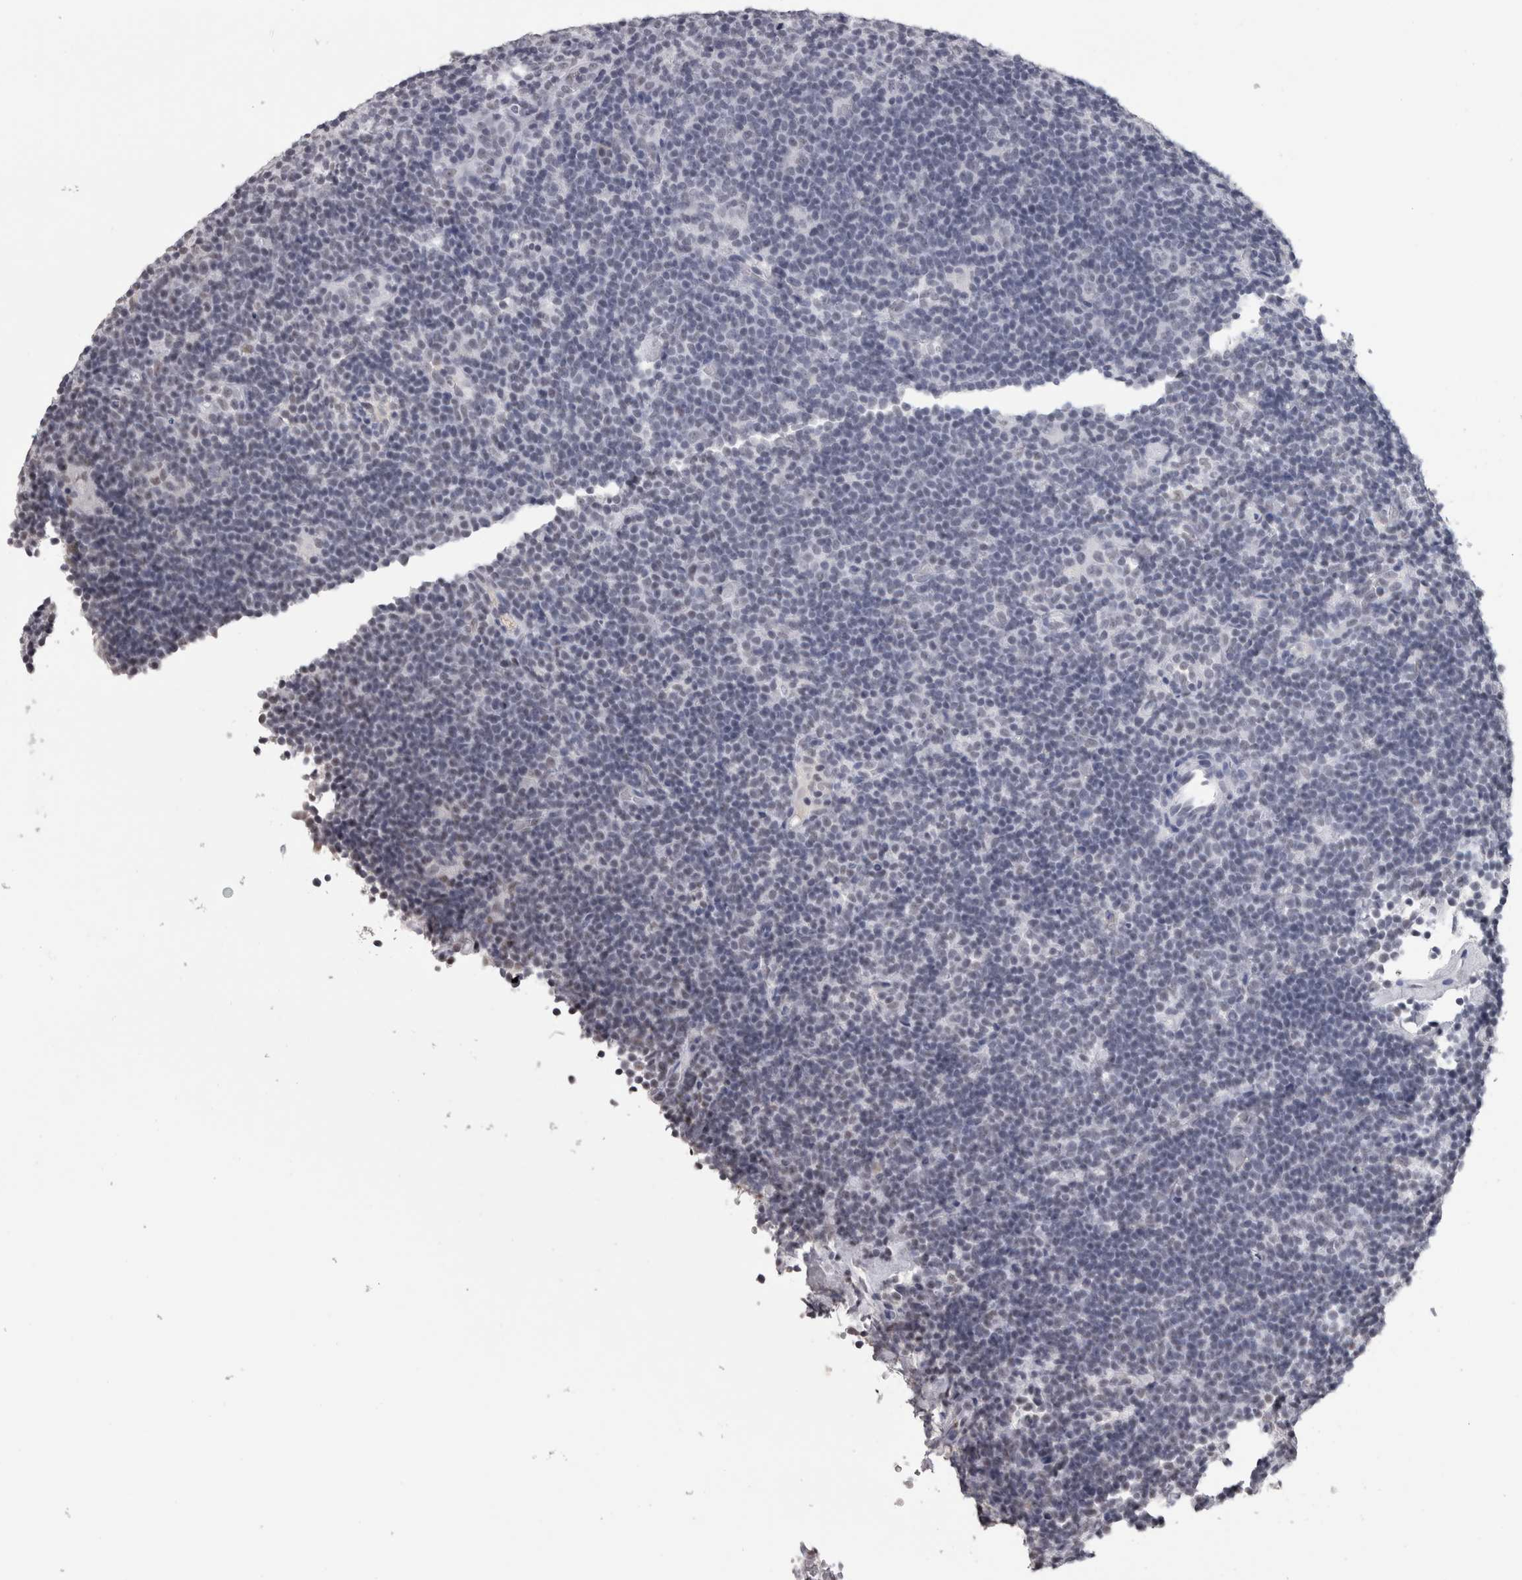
{"staining": {"intensity": "negative", "quantity": "none", "location": "none"}, "tissue": "lymphoma", "cell_type": "Tumor cells", "image_type": "cancer", "snomed": [{"axis": "morphology", "description": "Hodgkin's disease, NOS"}, {"axis": "topography", "description": "Lymph node"}], "caption": "IHC of human lymphoma demonstrates no staining in tumor cells.", "gene": "DDX17", "patient": {"sex": "female", "age": 57}}